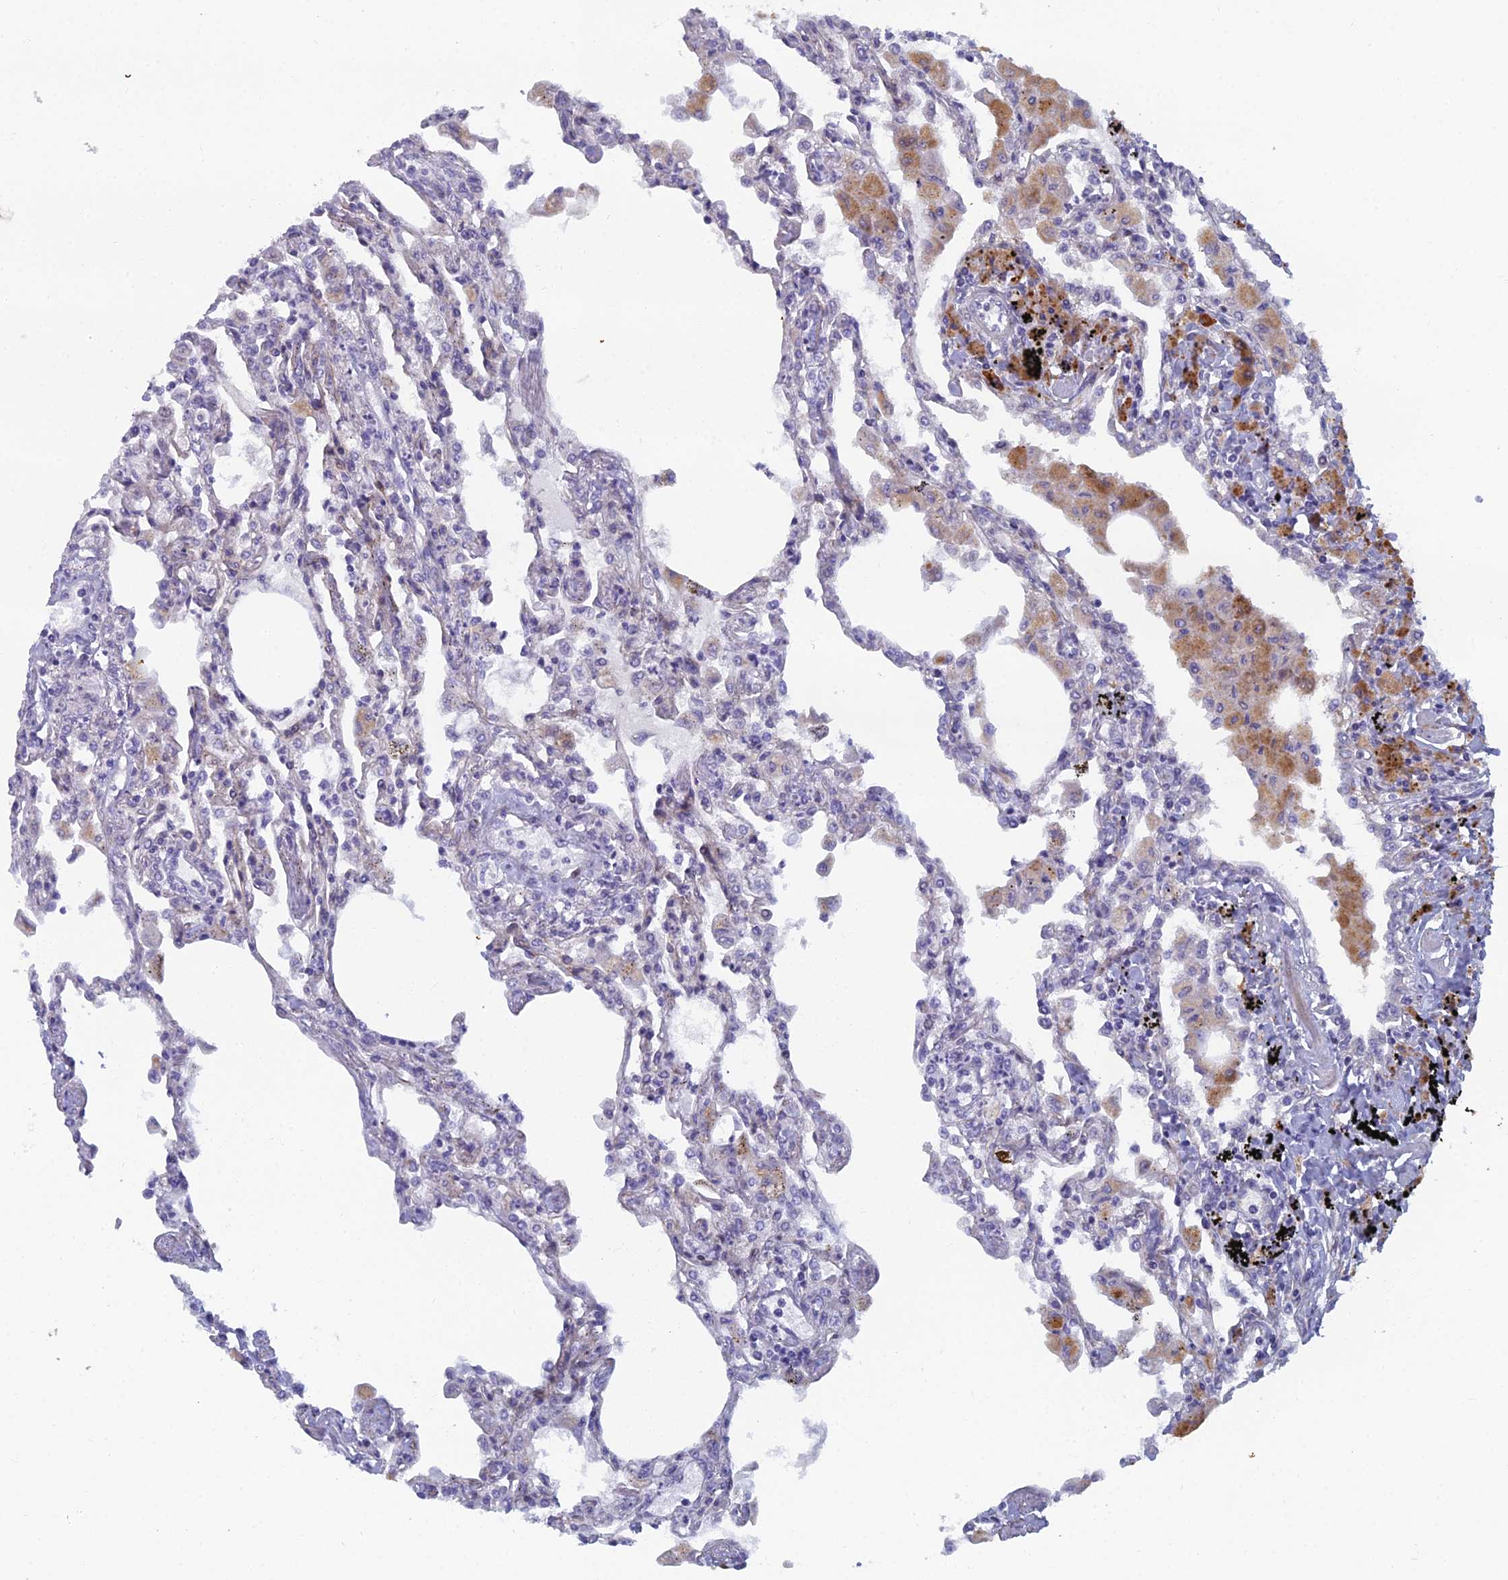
{"staining": {"intensity": "moderate", "quantity": "<25%", "location": "cytoplasmic/membranous"}, "tissue": "lung", "cell_type": "Alveolar cells", "image_type": "normal", "snomed": [{"axis": "morphology", "description": "Normal tissue, NOS"}, {"axis": "topography", "description": "Bronchus"}, {"axis": "topography", "description": "Lung"}], "caption": "Immunohistochemistry micrograph of normal human lung stained for a protein (brown), which reveals low levels of moderate cytoplasmic/membranous staining in approximately <25% of alveolar cells.", "gene": "B9D2", "patient": {"sex": "female", "age": 49}}